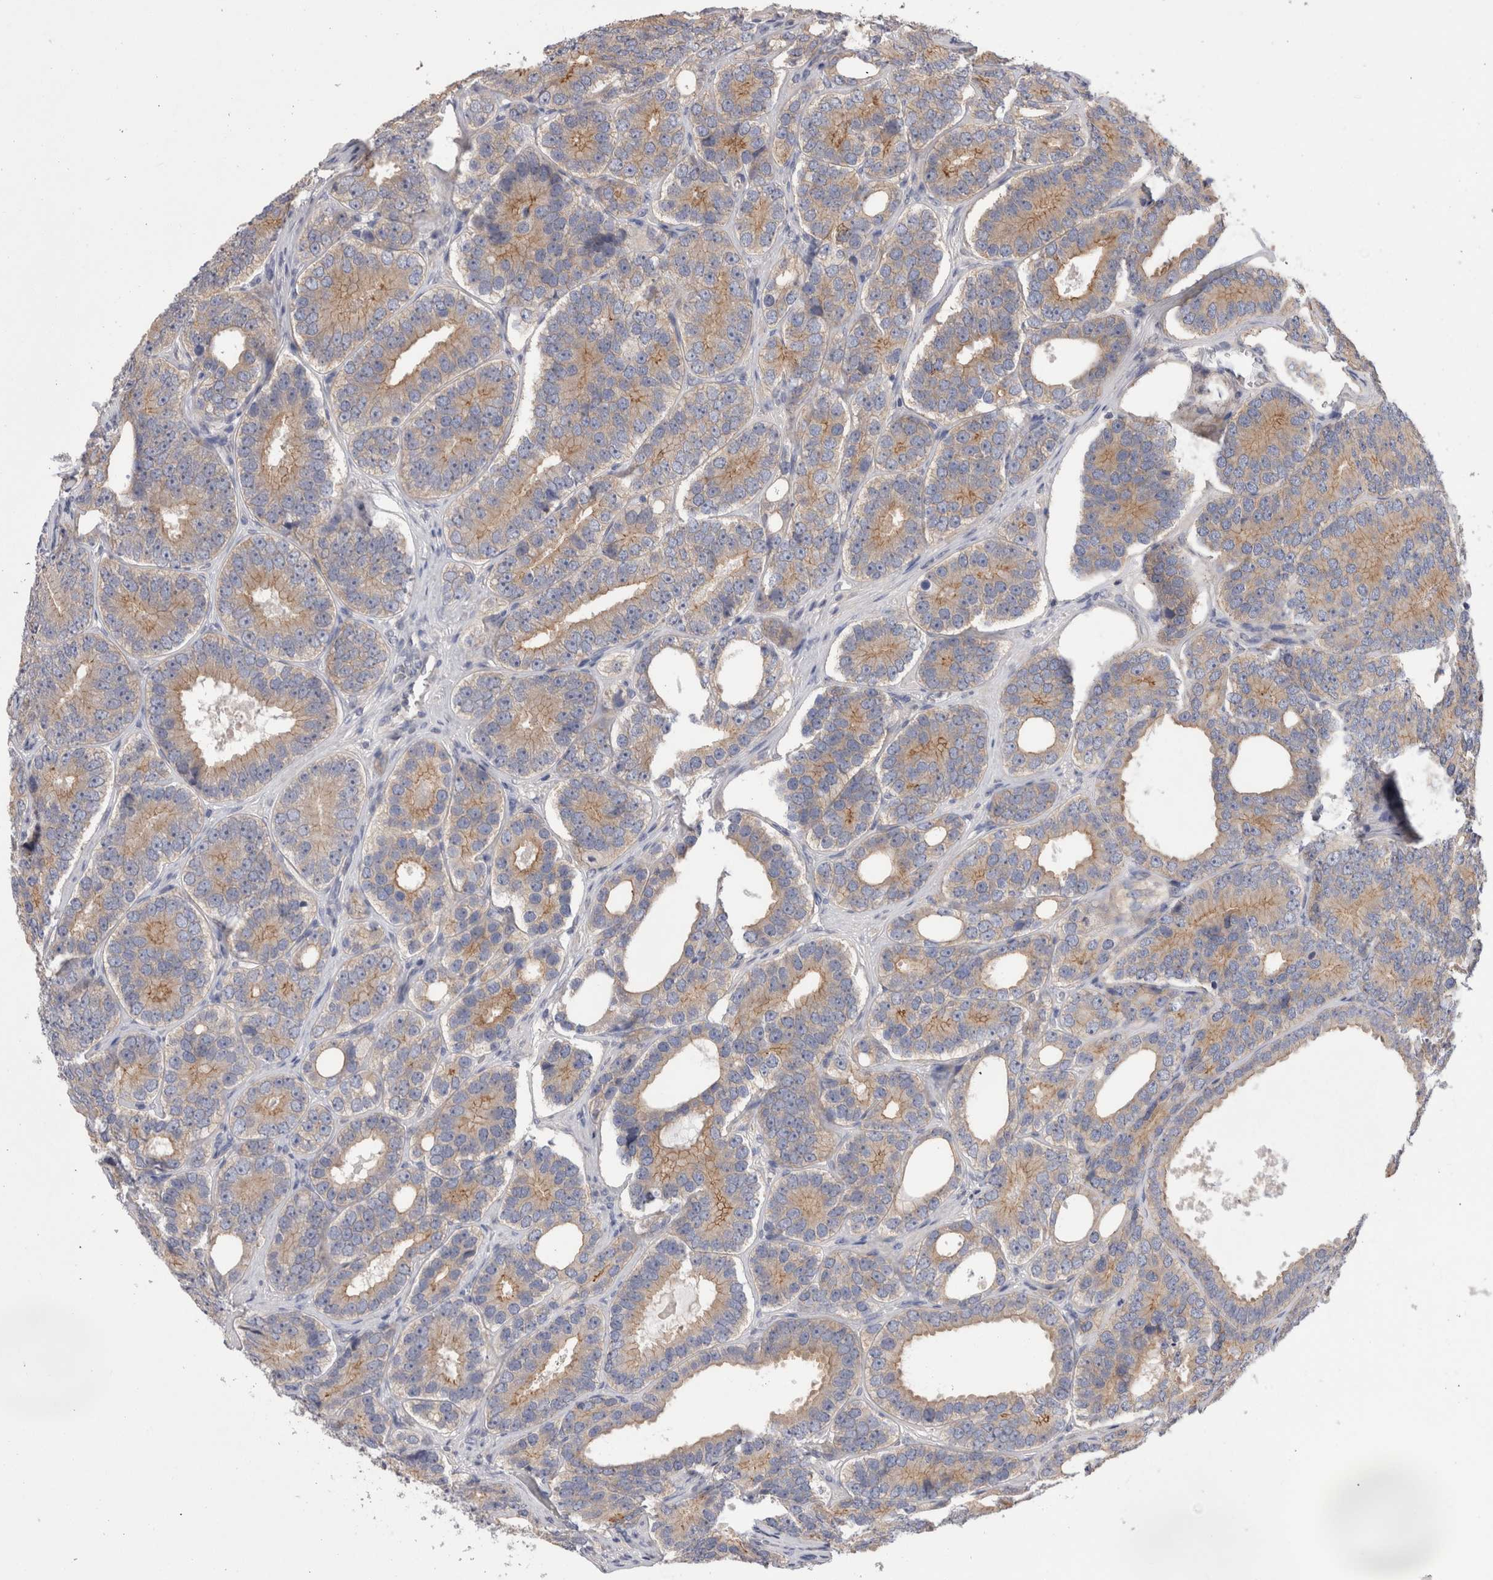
{"staining": {"intensity": "moderate", "quantity": ">75%", "location": "cytoplasmic/membranous"}, "tissue": "prostate cancer", "cell_type": "Tumor cells", "image_type": "cancer", "snomed": [{"axis": "morphology", "description": "Adenocarcinoma, High grade"}, {"axis": "topography", "description": "Prostate"}], "caption": "IHC photomicrograph of neoplastic tissue: high-grade adenocarcinoma (prostate) stained using immunohistochemistry demonstrates medium levels of moderate protein expression localized specifically in the cytoplasmic/membranous of tumor cells, appearing as a cytoplasmic/membranous brown color.", "gene": "OTOR", "patient": {"sex": "male", "age": 56}}